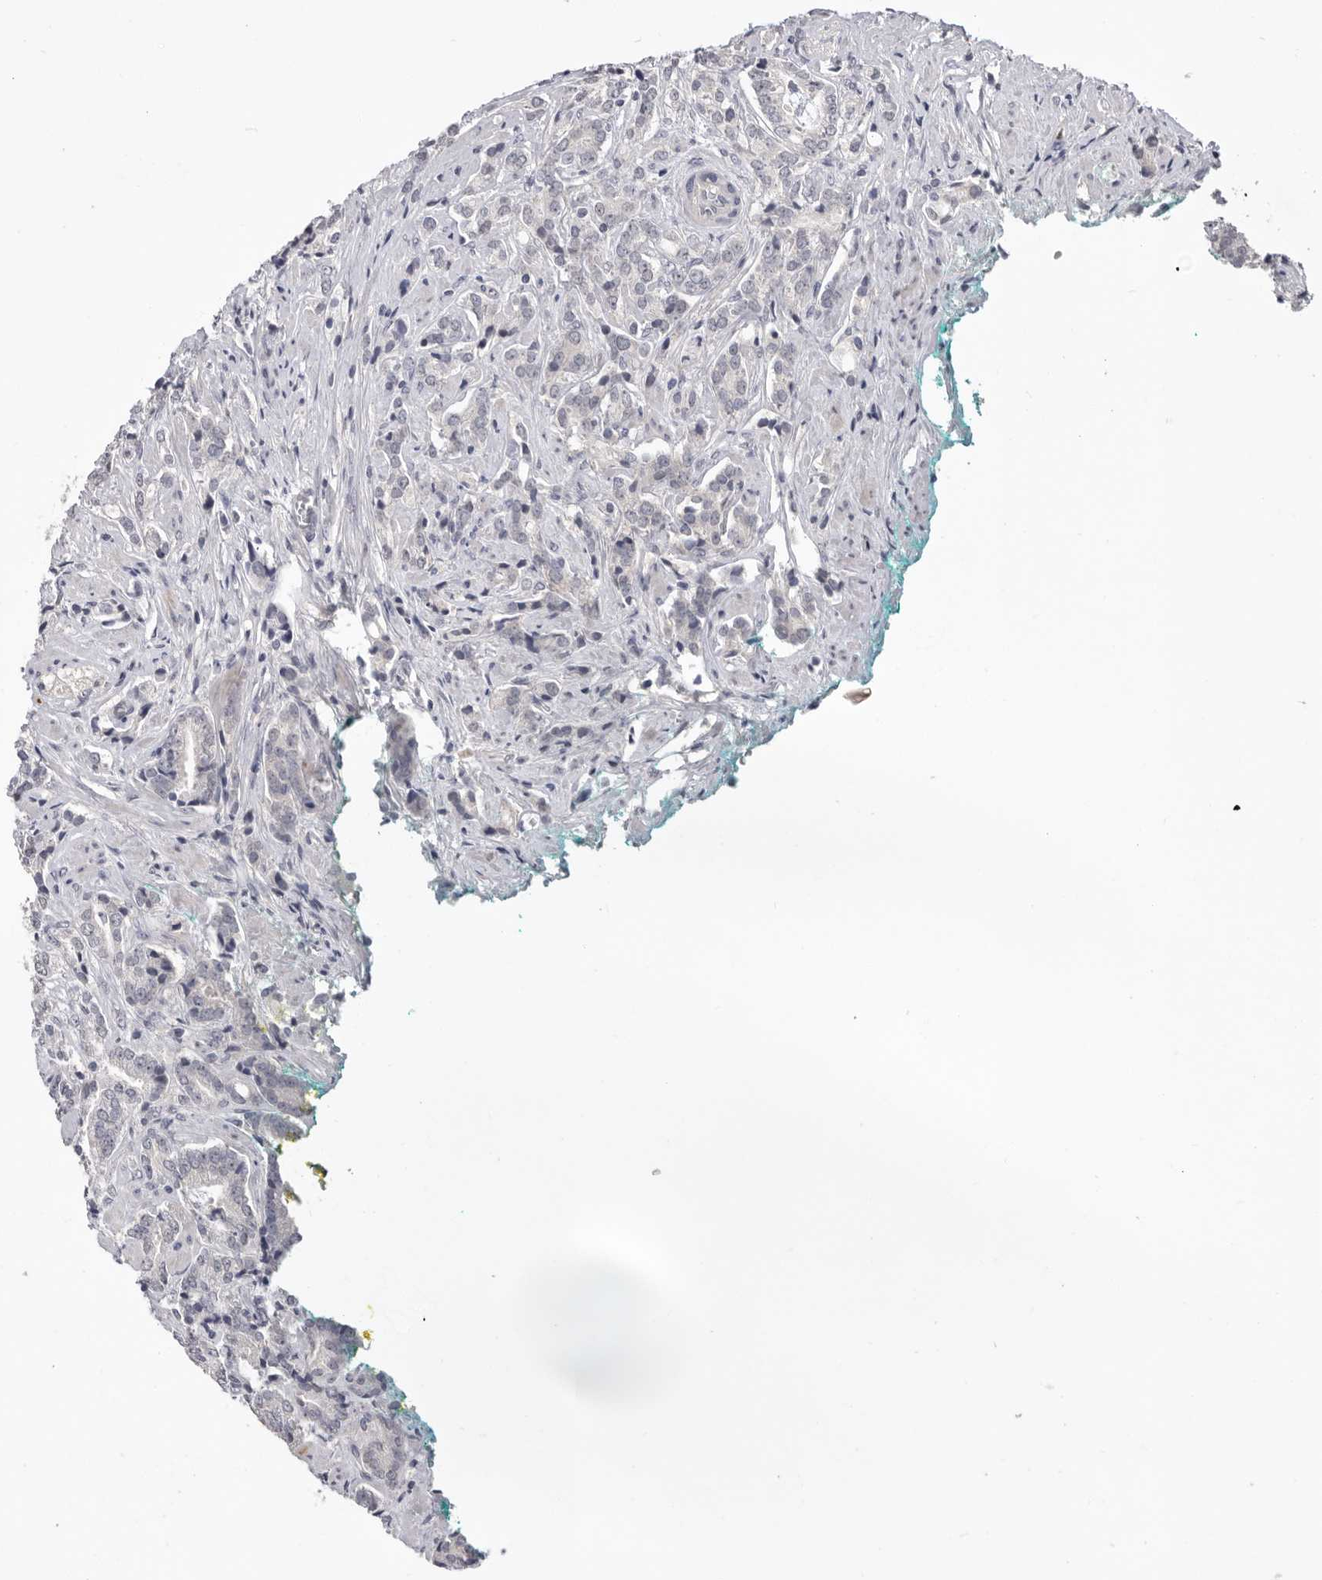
{"staining": {"intensity": "negative", "quantity": "none", "location": "none"}, "tissue": "prostate cancer", "cell_type": "Tumor cells", "image_type": "cancer", "snomed": [{"axis": "morphology", "description": "Adenocarcinoma, High grade"}, {"axis": "topography", "description": "Prostate"}], "caption": "Prostate cancer (adenocarcinoma (high-grade)) was stained to show a protein in brown. There is no significant expression in tumor cells. (DAB (3,3'-diaminobenzidine) IHC, high magnification).", "gene": "DOP1A", "patient": {"sex": "male", "age": 57}}